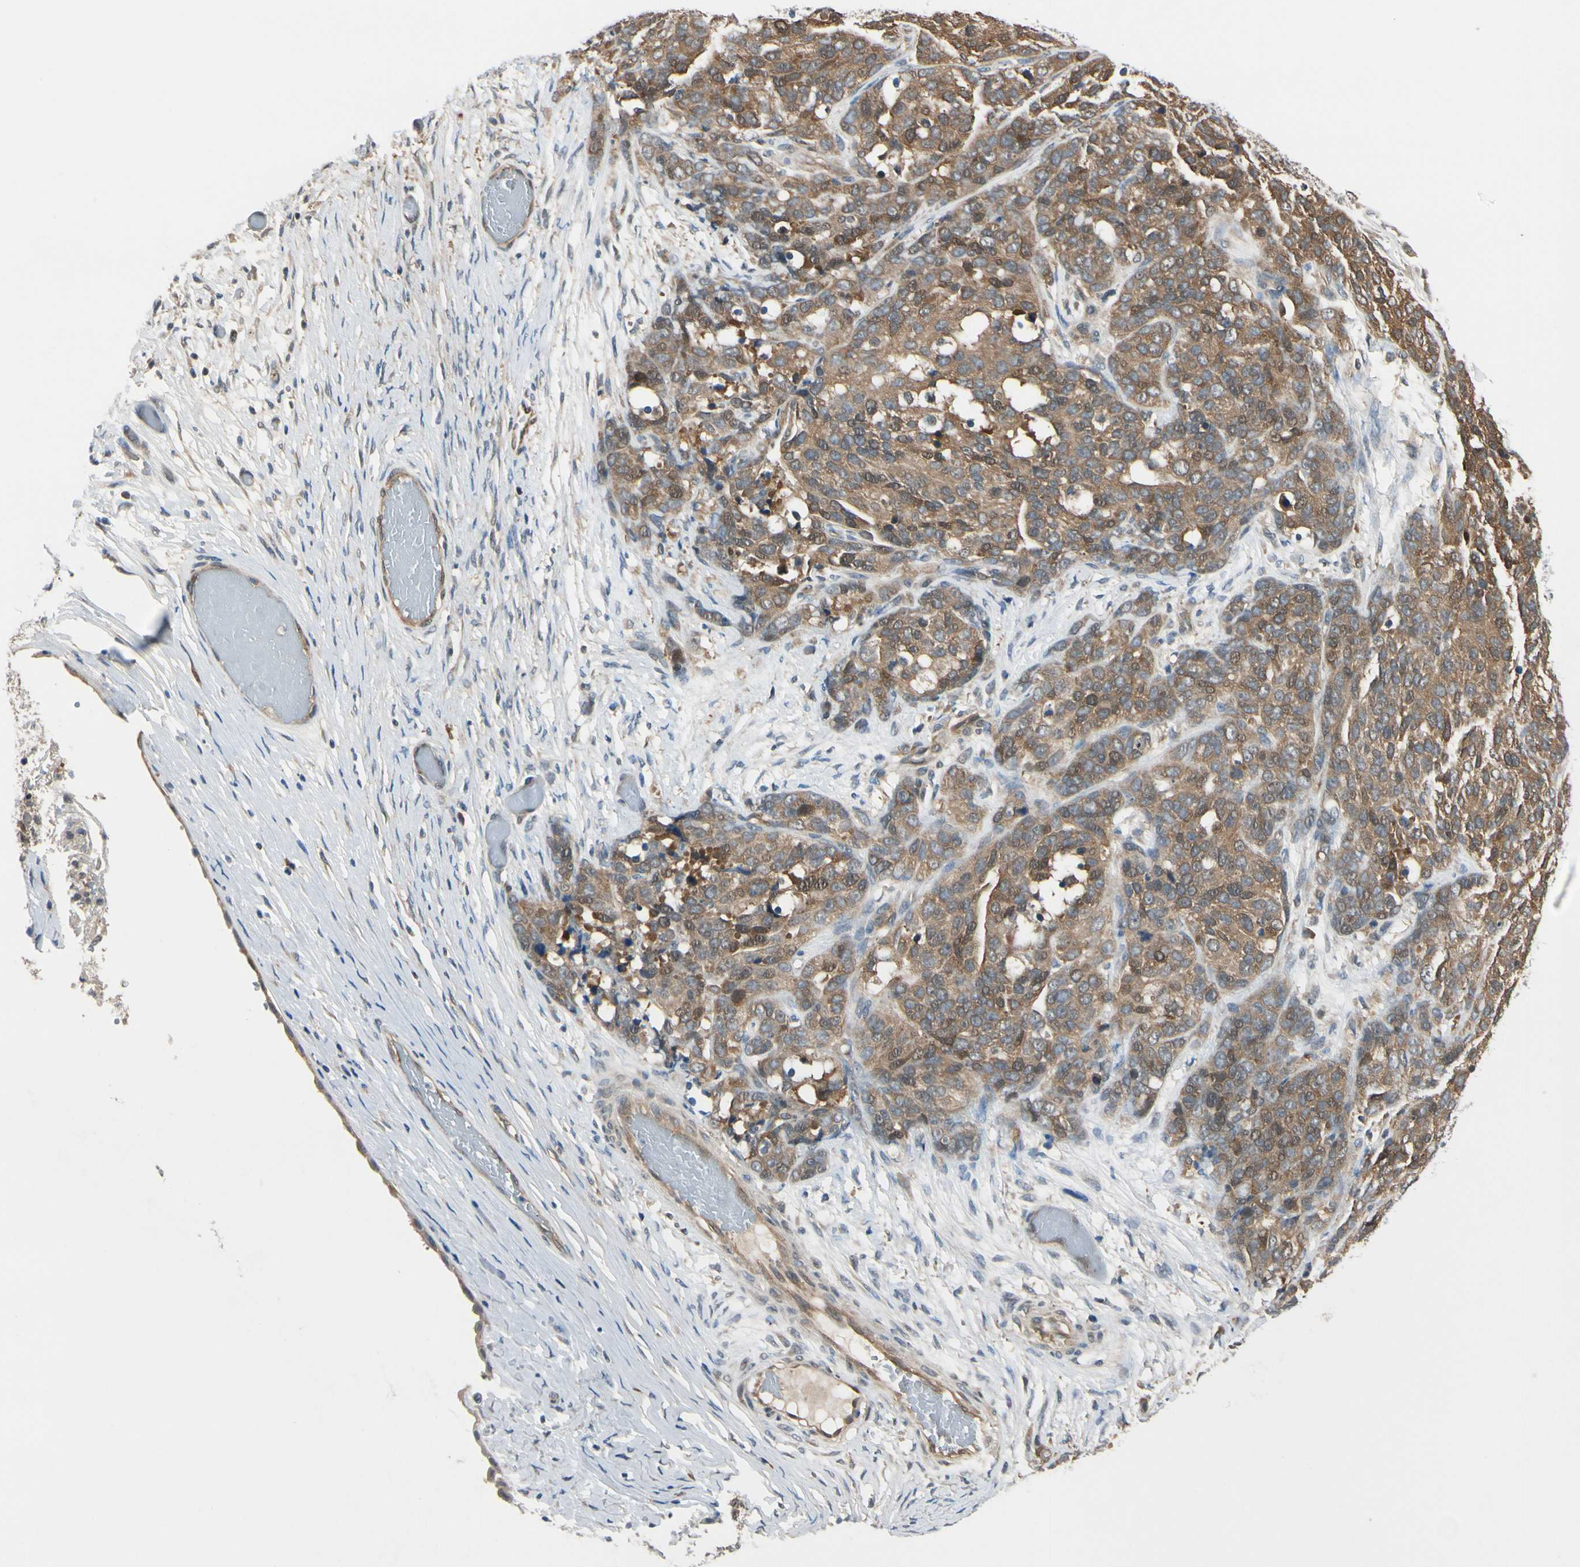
{"staining": {"intensity": "moderate", "quantity": ">75%", "location": "cytoplasmic/membranous,nuclear"}, "tissue": "ovarian cancer", "cell_type": "Tumor cells", "image_type": "cancer", "snomed": [{"axis": "morphology", "description": "Cystadenocarcinoma, serous, NOS"}, {"axis": "topography", "description": "Ovary"}], "caption": "About >75% of tumor cells in ovarian serous cystadenocarcinoma show moderate cytoplasmic/membranous and nuclear protein staining as visualized by brown immunohistochemical staining.", "gene": "RASGRF1", "patient": {"sex": "female", "age": 44}}